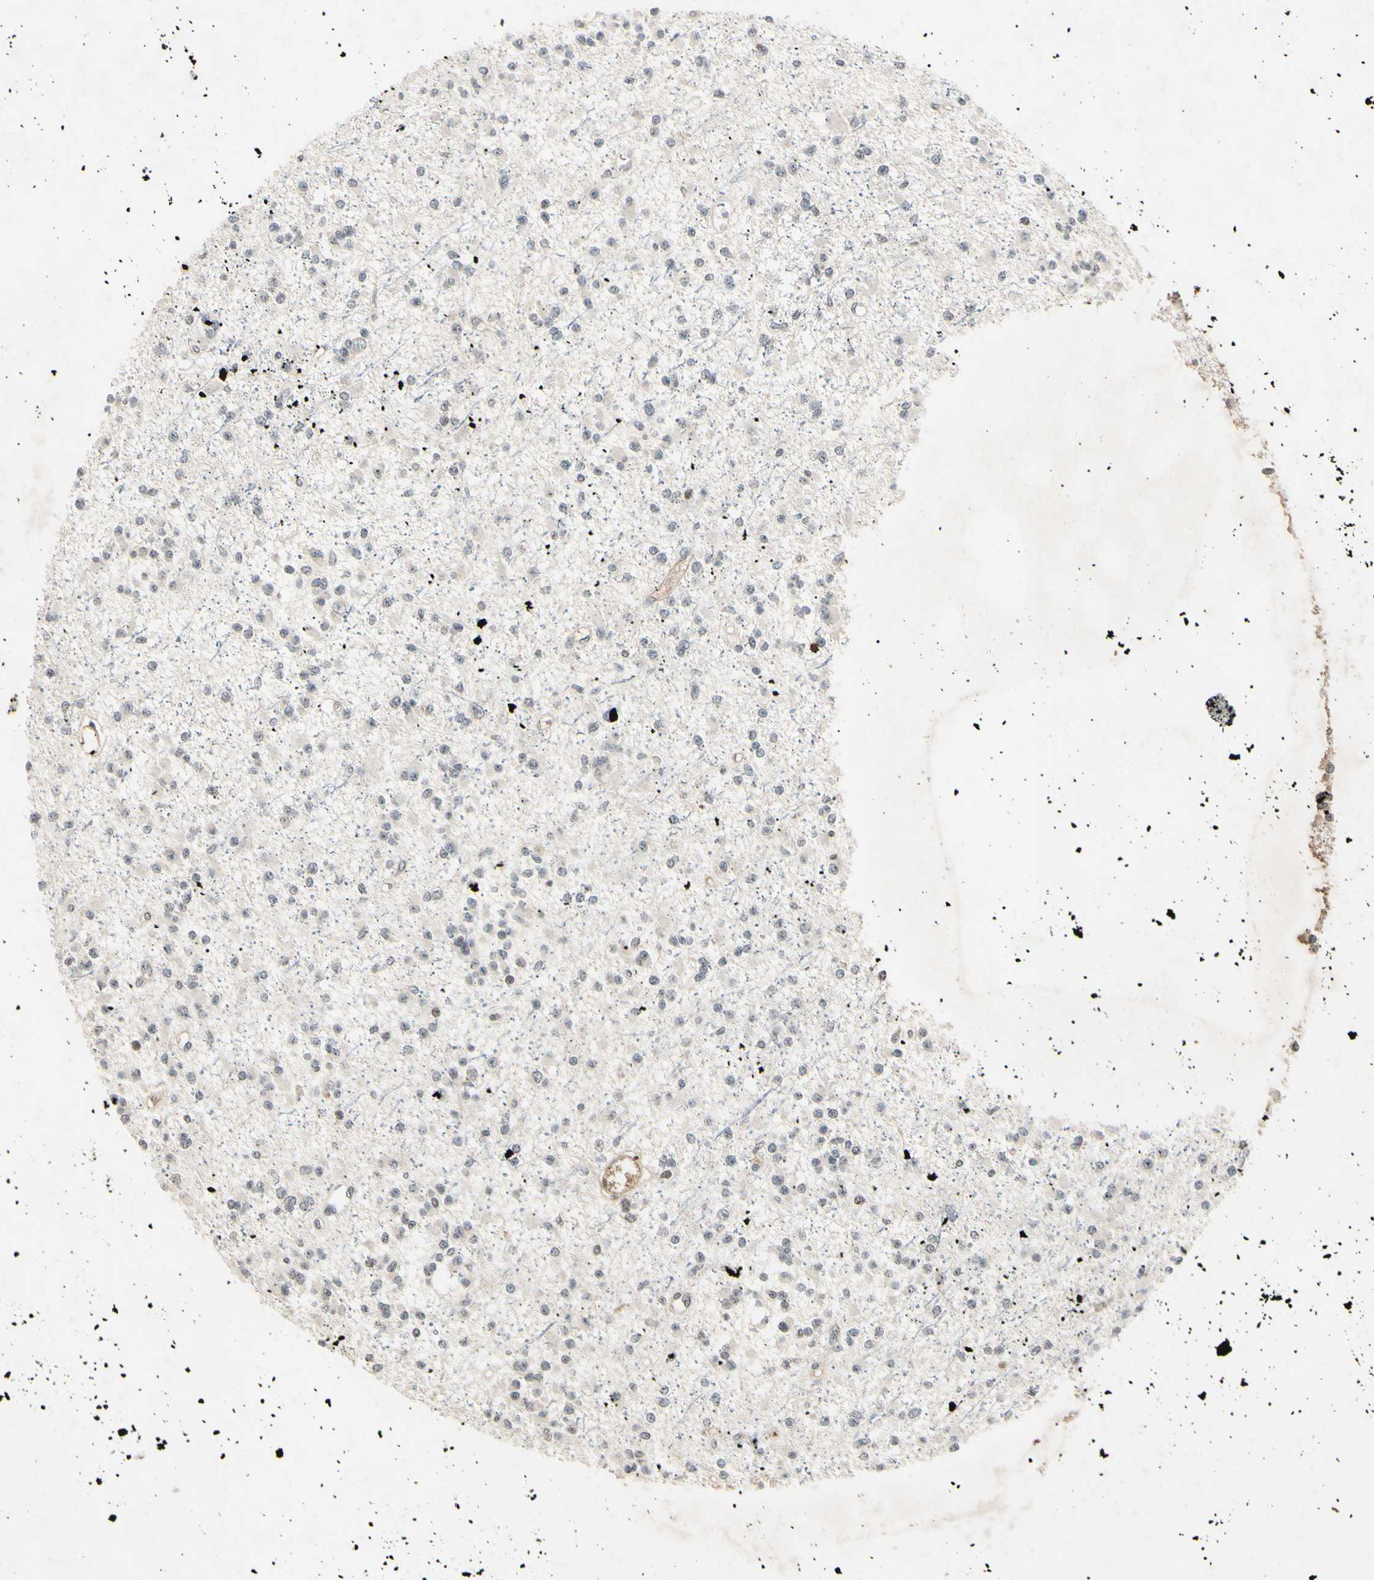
{"staining": {"intensity": "negative", "quantity": "none", "location": "none"}, "tissue": "glioma", "cell_type": "Tumor cells", "image_type": "cancer", "snomed": [{"axis": "morphology", "description": "Glioma, malignant, Low grade"}, {"axis": "topography", "description": "Brain"}], "caption": "This is a photomicrograph of IHC staining of malignant glioma (low-grade), which shows no positivity in tumor cells.", "gene": "AEBP1", "patient": {"sex": "female", "age": 22}}